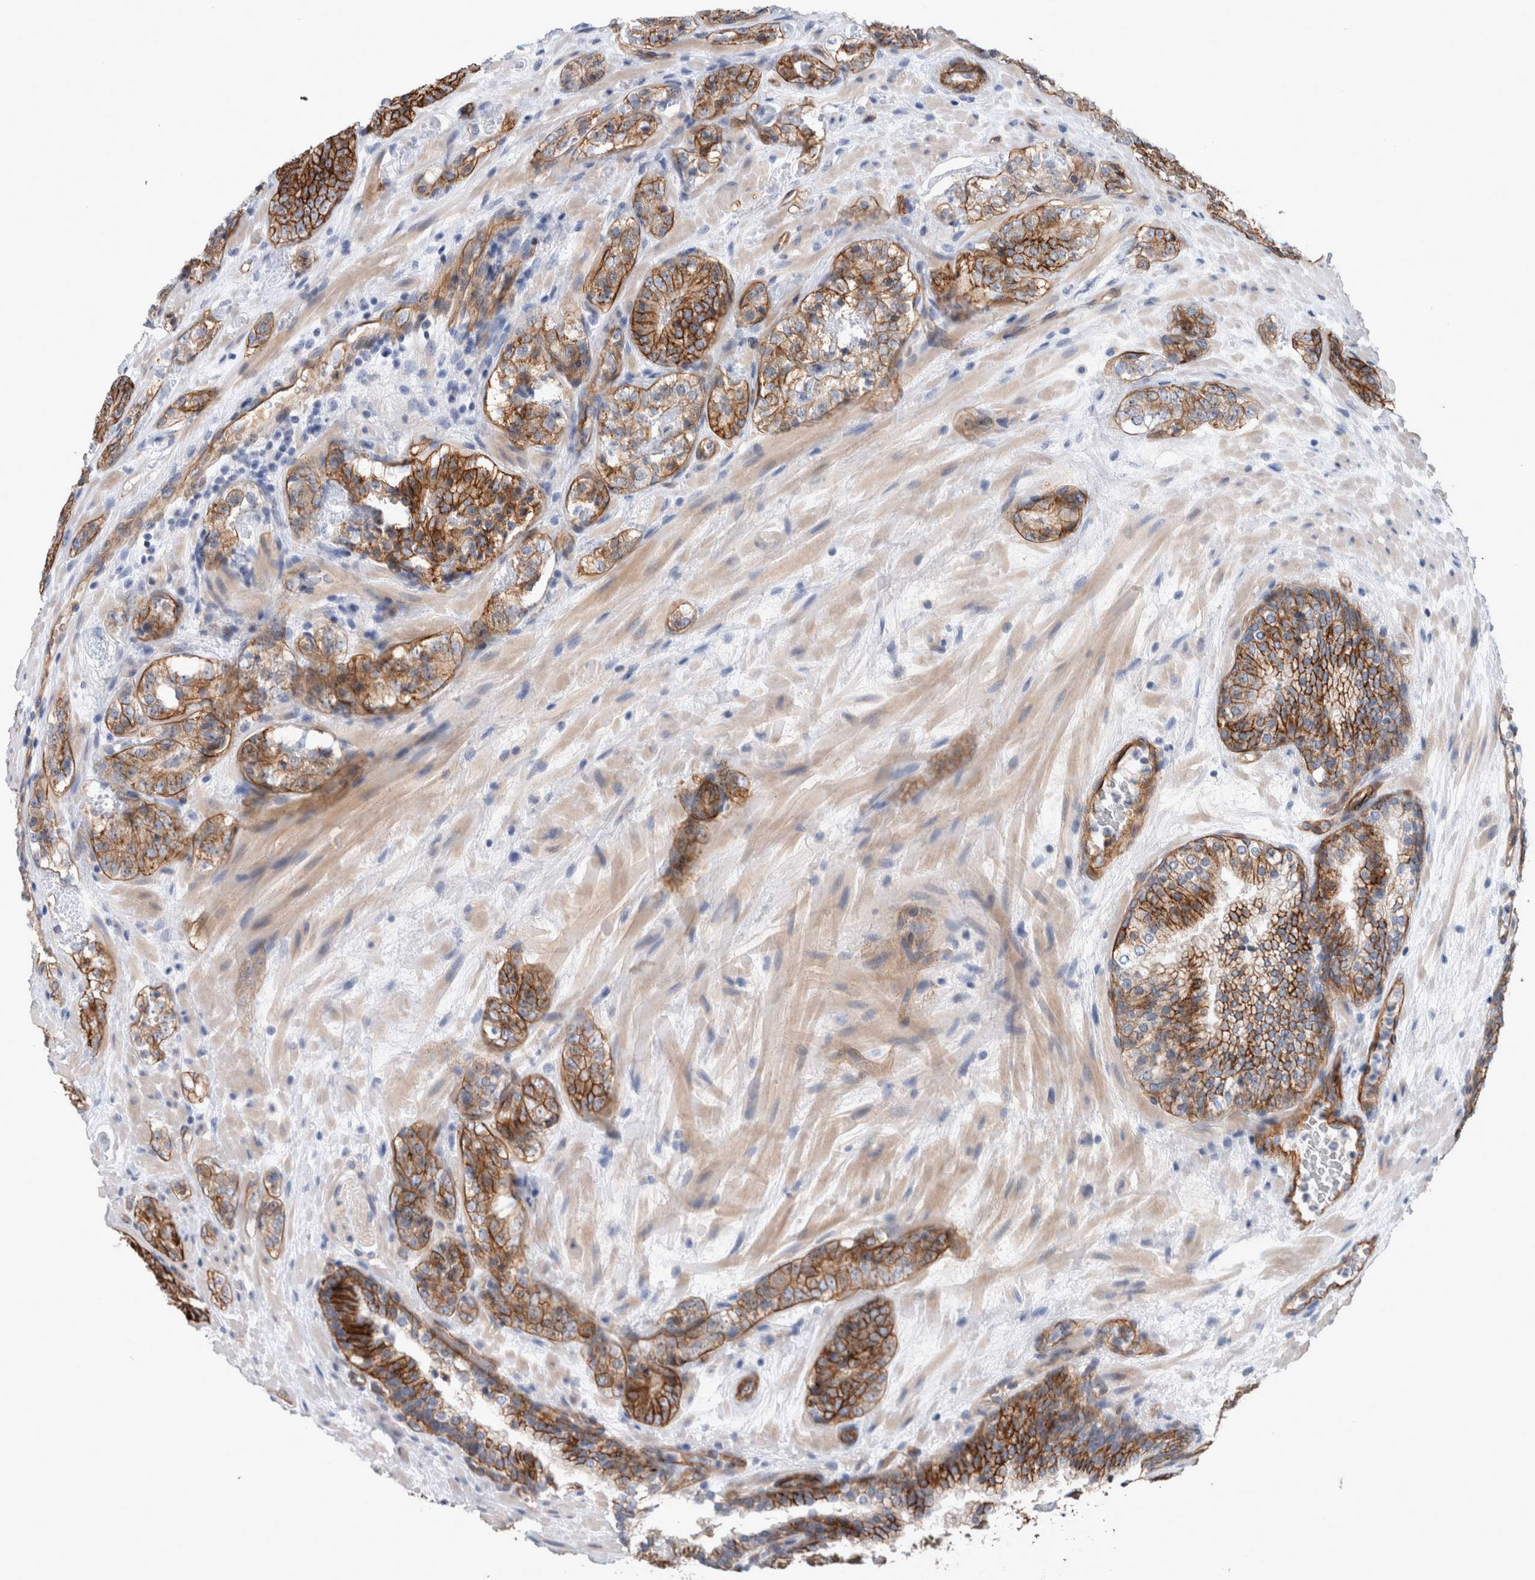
{"staining": {"intensity": "strong", "quantity": ">75%", "location": "cytoplasmic/membranous"}, "tissue": "prostate cancer", "cell_type": "Tumor cells", "image_type": "cancer", "snomed": [{"axis": "morphology", "description": "Adenocarcinoma, High grade"}, {"axis": "topography", "description": "Prostate"}], "caption": "Immunohistochemistry micrograph of prostate adenocarcinoma (high-grade) stained for a protein (brown), which reveals high levels of strong cytoplasmic/membranous positivity in approximately >75% of tumor cells.", "gene": "BCAM", "patient": {"sex": "male", "age": 56}}